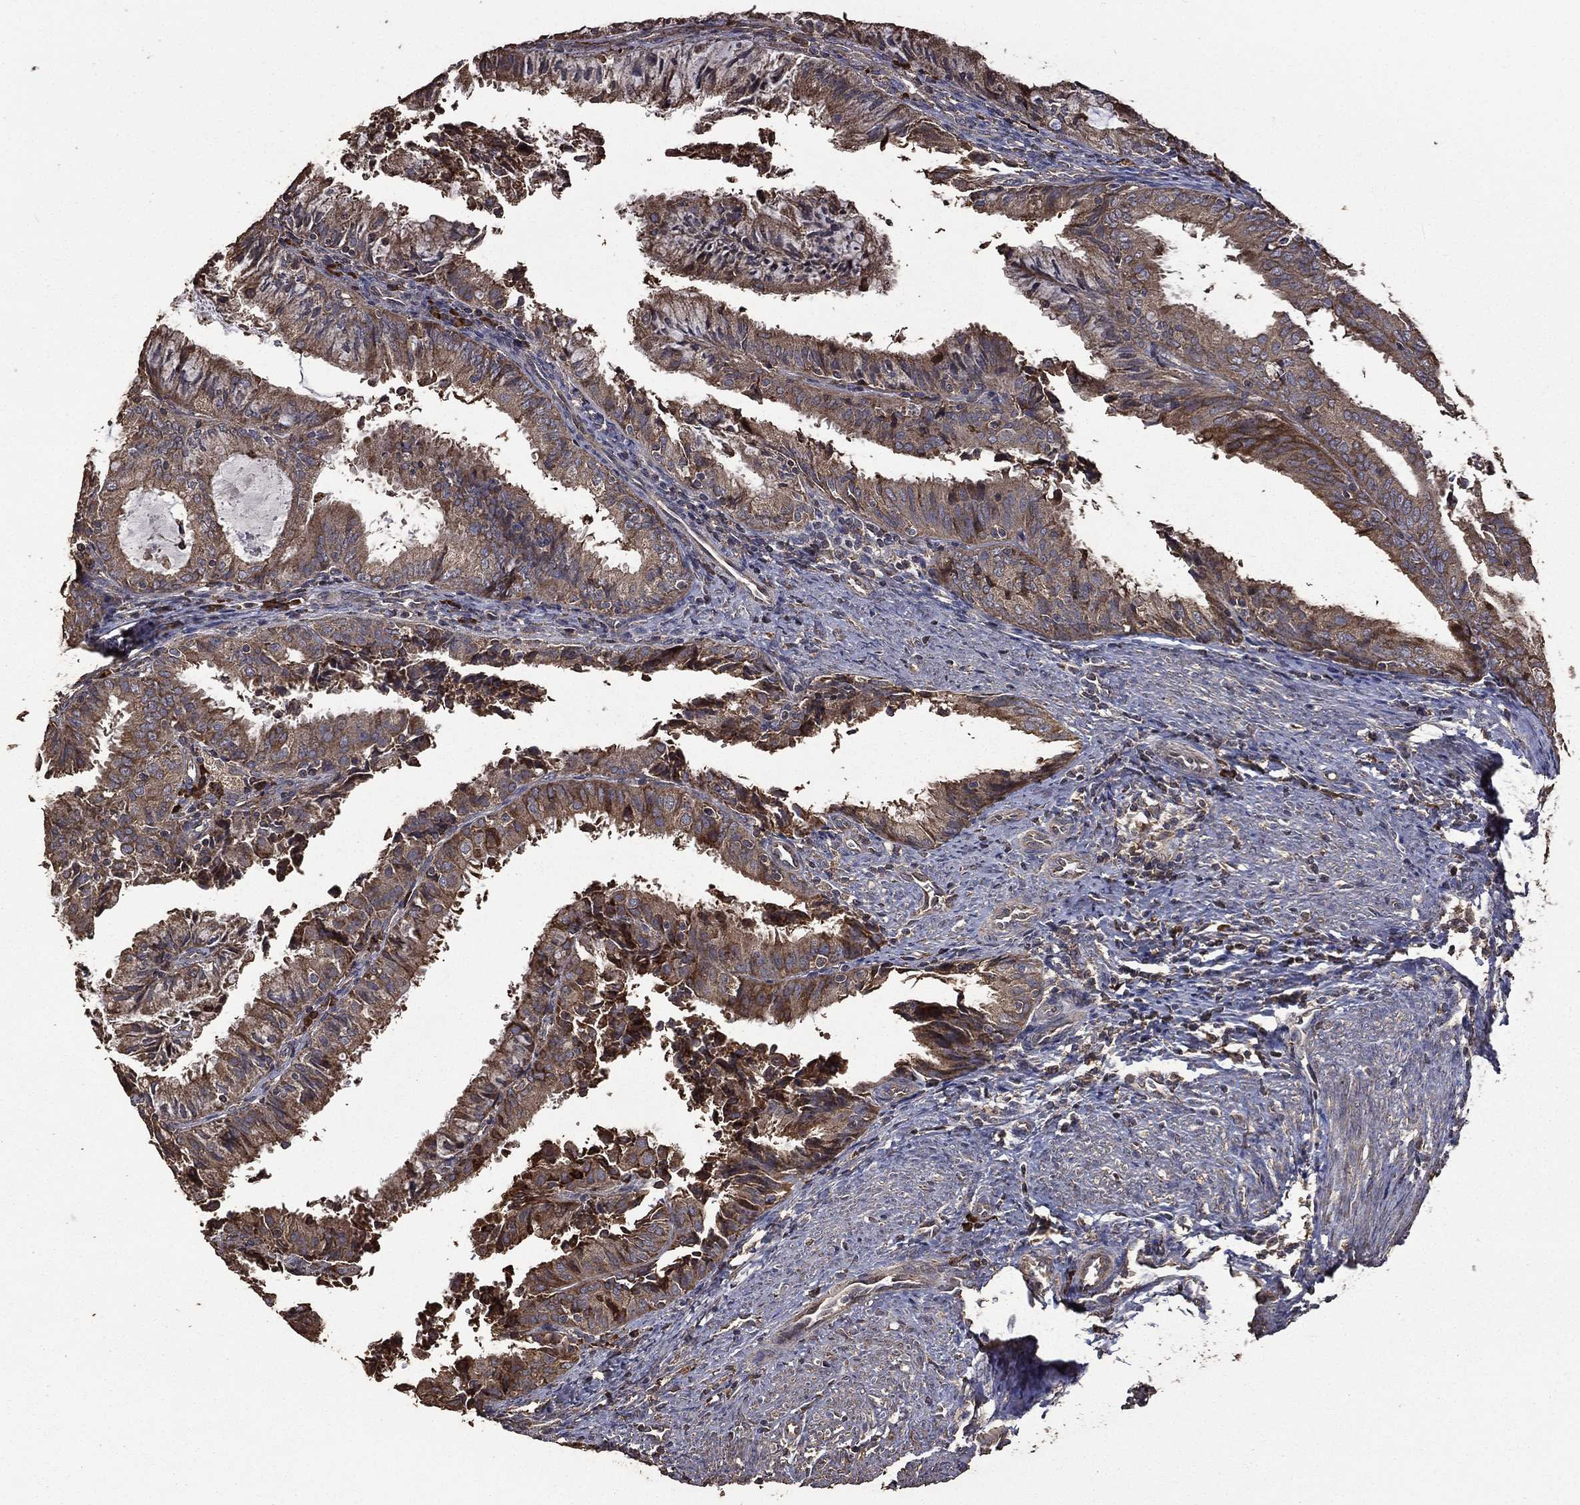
{"staining": {"intensity": "moderate", "quantity": ">75%", "location": "cytoplasmic/membranous"}, "tissue": "endometrial cancer", "cell_type": "Tumor cells", "image_type": "cancer", "snomed": [{"axis": "morphology", "description": "Adenocarcinoma, NOS"}, {"axis": "topography", "description": "Endometrium"}], "caption": "Endometrial cancer (adenocarcinoma) was stained to show a protein in brown. There is medium levels of moderate cytoplasmic/membranous positivity in about >75% of tumor cells.", "gene": "METTL27", "patient": {"sex": "female", "age": 57}}